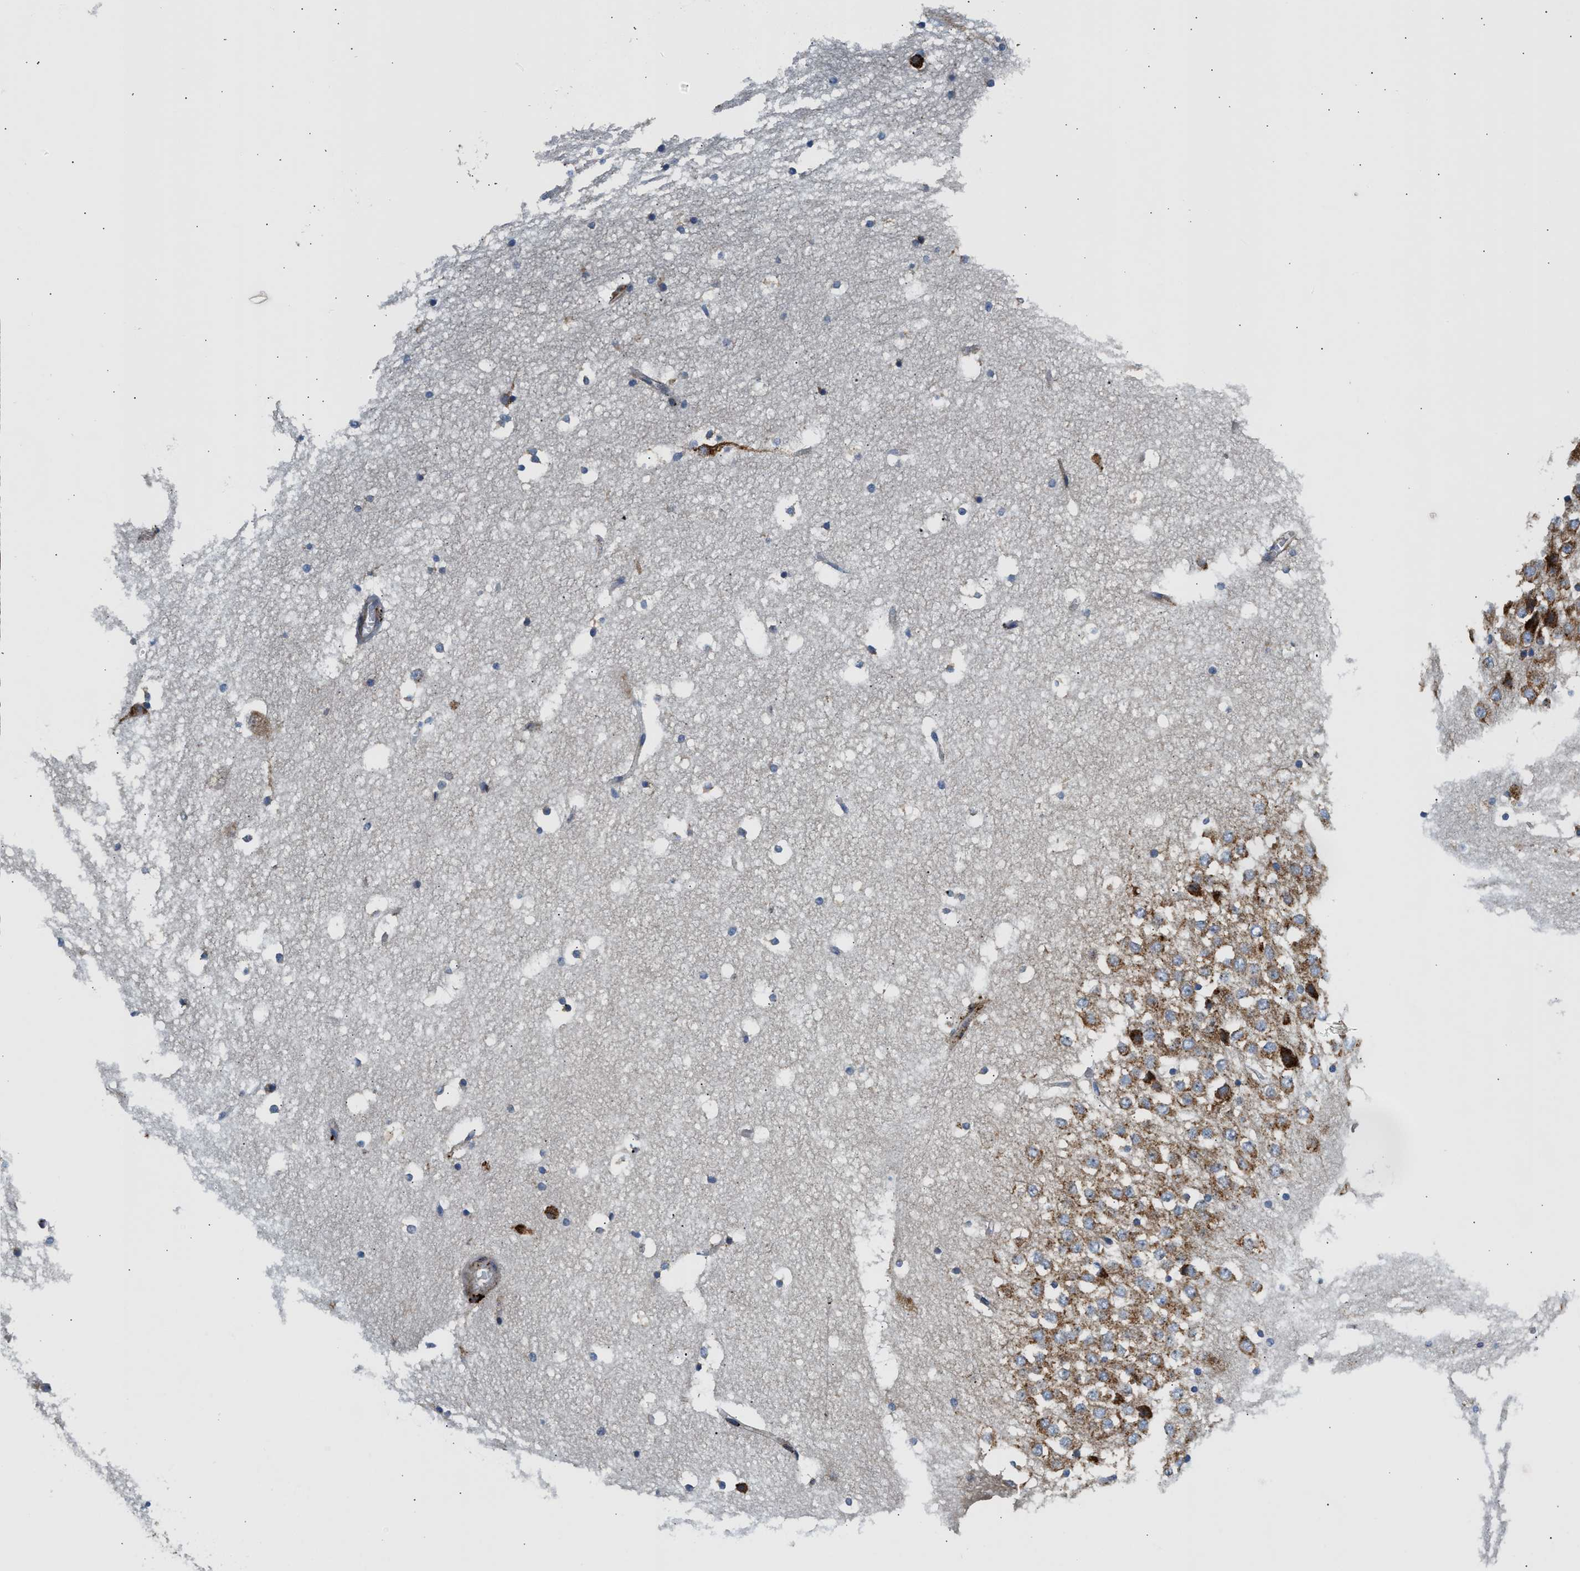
{"staining": {"intensity": "moderate", "quantity": "<25%", "location": "cytoplasmic/membranous"}, "tissue": "hippocampus", "cell_type": "Glial cells", "image_type": "normal", "snomed": [{"axis": "morphology", "description": "Normal tissue, NOS"}, {"axis": "topography", "description": "Hippocampus"}], "caption": "Protein staining of benign hippocampus exhibits moderate cytoplasmic/membranous positivity in approximately <25% of glial cells.", "gene": "AMZ1", "patient": {"sex": "male", "age": 45}}